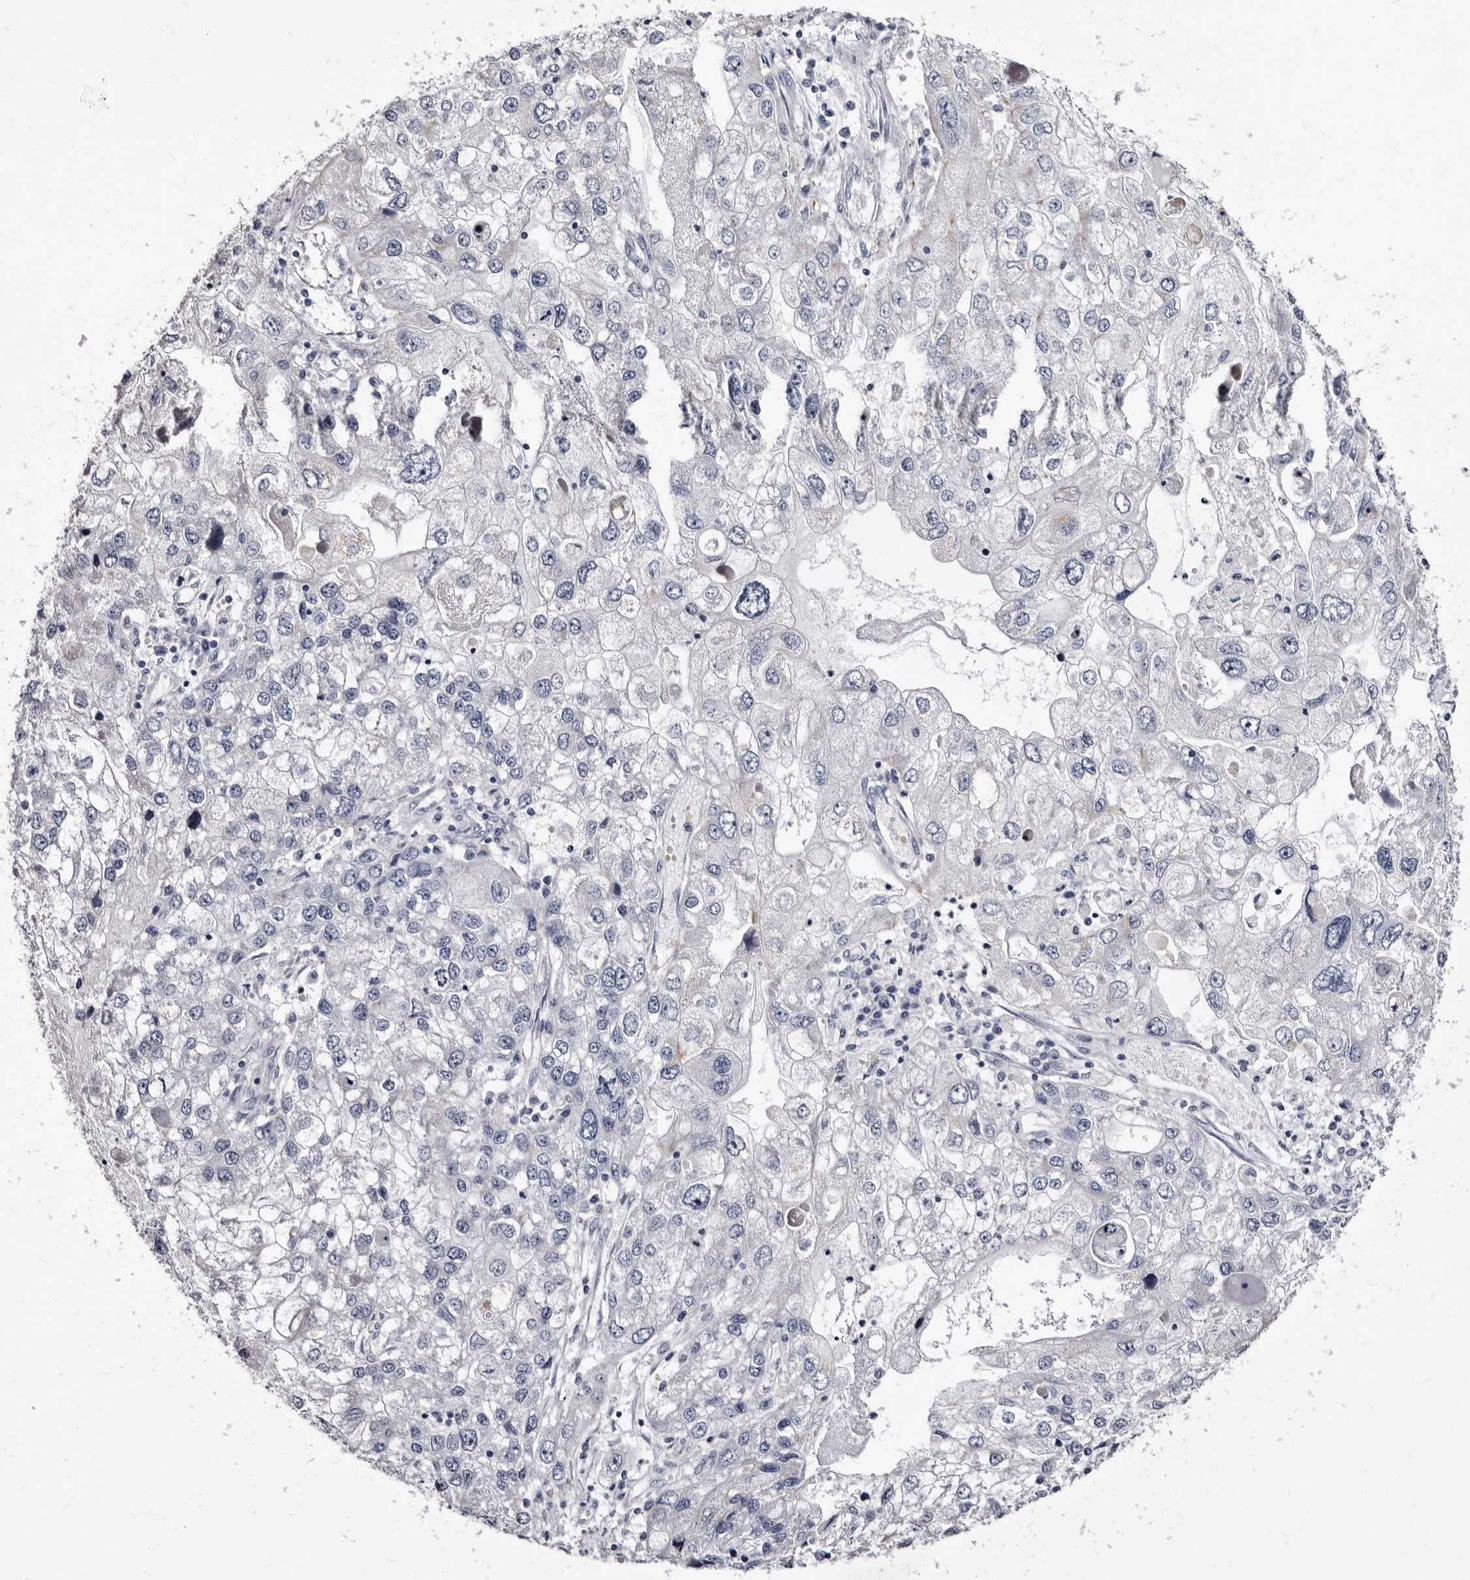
{"staining": {"intensity": "negative", "quantity": "none", "location": "none"}, "tissue": "endometrial cancer", "cell_type": "Tumor cells", "image_type": "cancer", "snomed": [{"axis": "morphology", "description": "Adenocarcinoma, NOS"}, {"axis": "topography", "description": "Endometrium"}], "caption": "Tumor cells show no significant staining in endometrial cancer.", "gene": "AUNIP", "patient": {"sex": "female", "age": 49}}